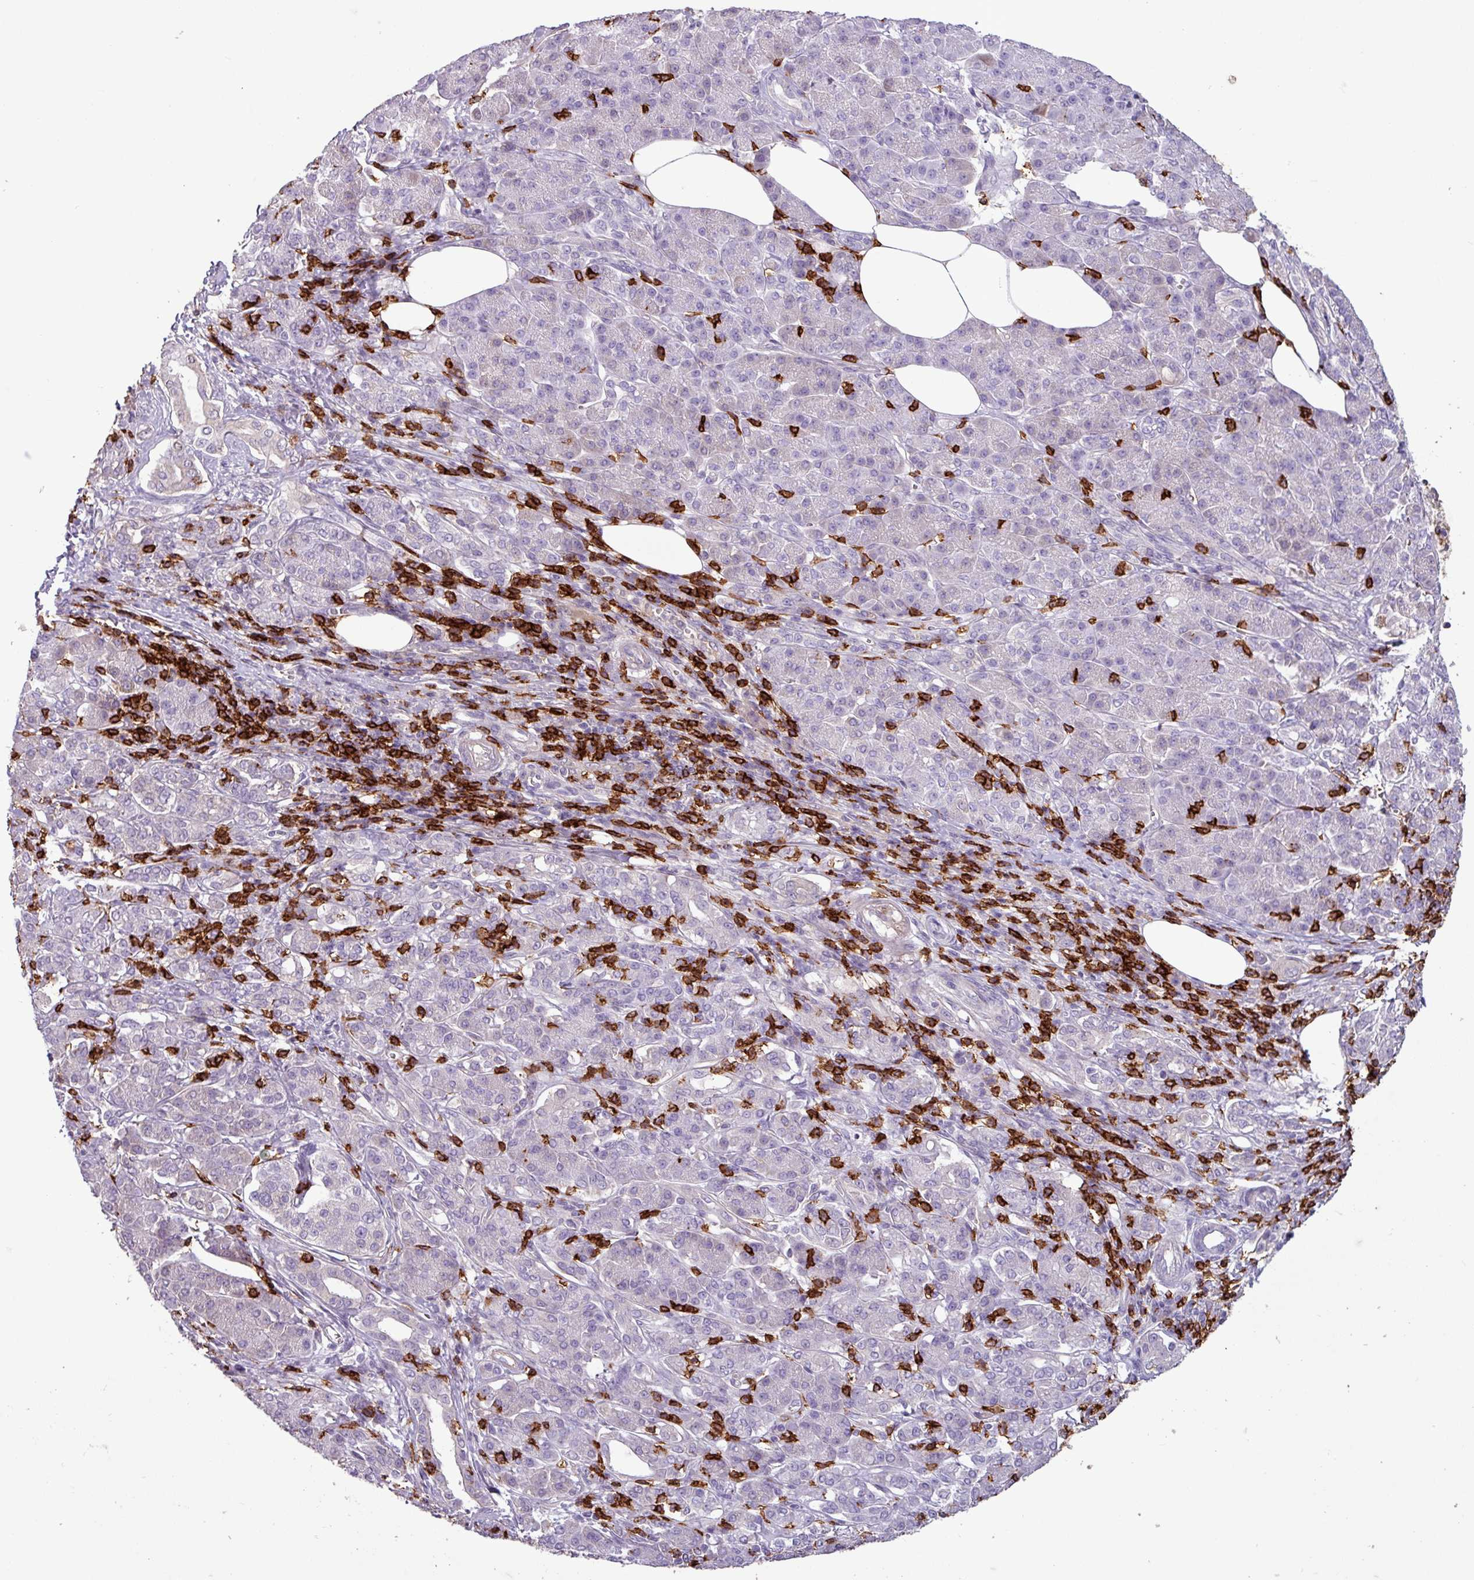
{"staining": {"intensity": "negative", "quantity": "none", "location": "none"}, "tissue": "pancreatic cancer", "cell_type": "Tumor cells", "image_type": "cancer", "snomed": [{"axis": "morphology", "description": "Adenocarcinoma, NOS"}, {"axis": "topography", "description": "Pancreas"}], "caption": "IHC of pancreatic adenocarcinoma shows no staining in tumor cells.", "gene": "CD8A", "patient": {"sex": "male", "age": 63}}